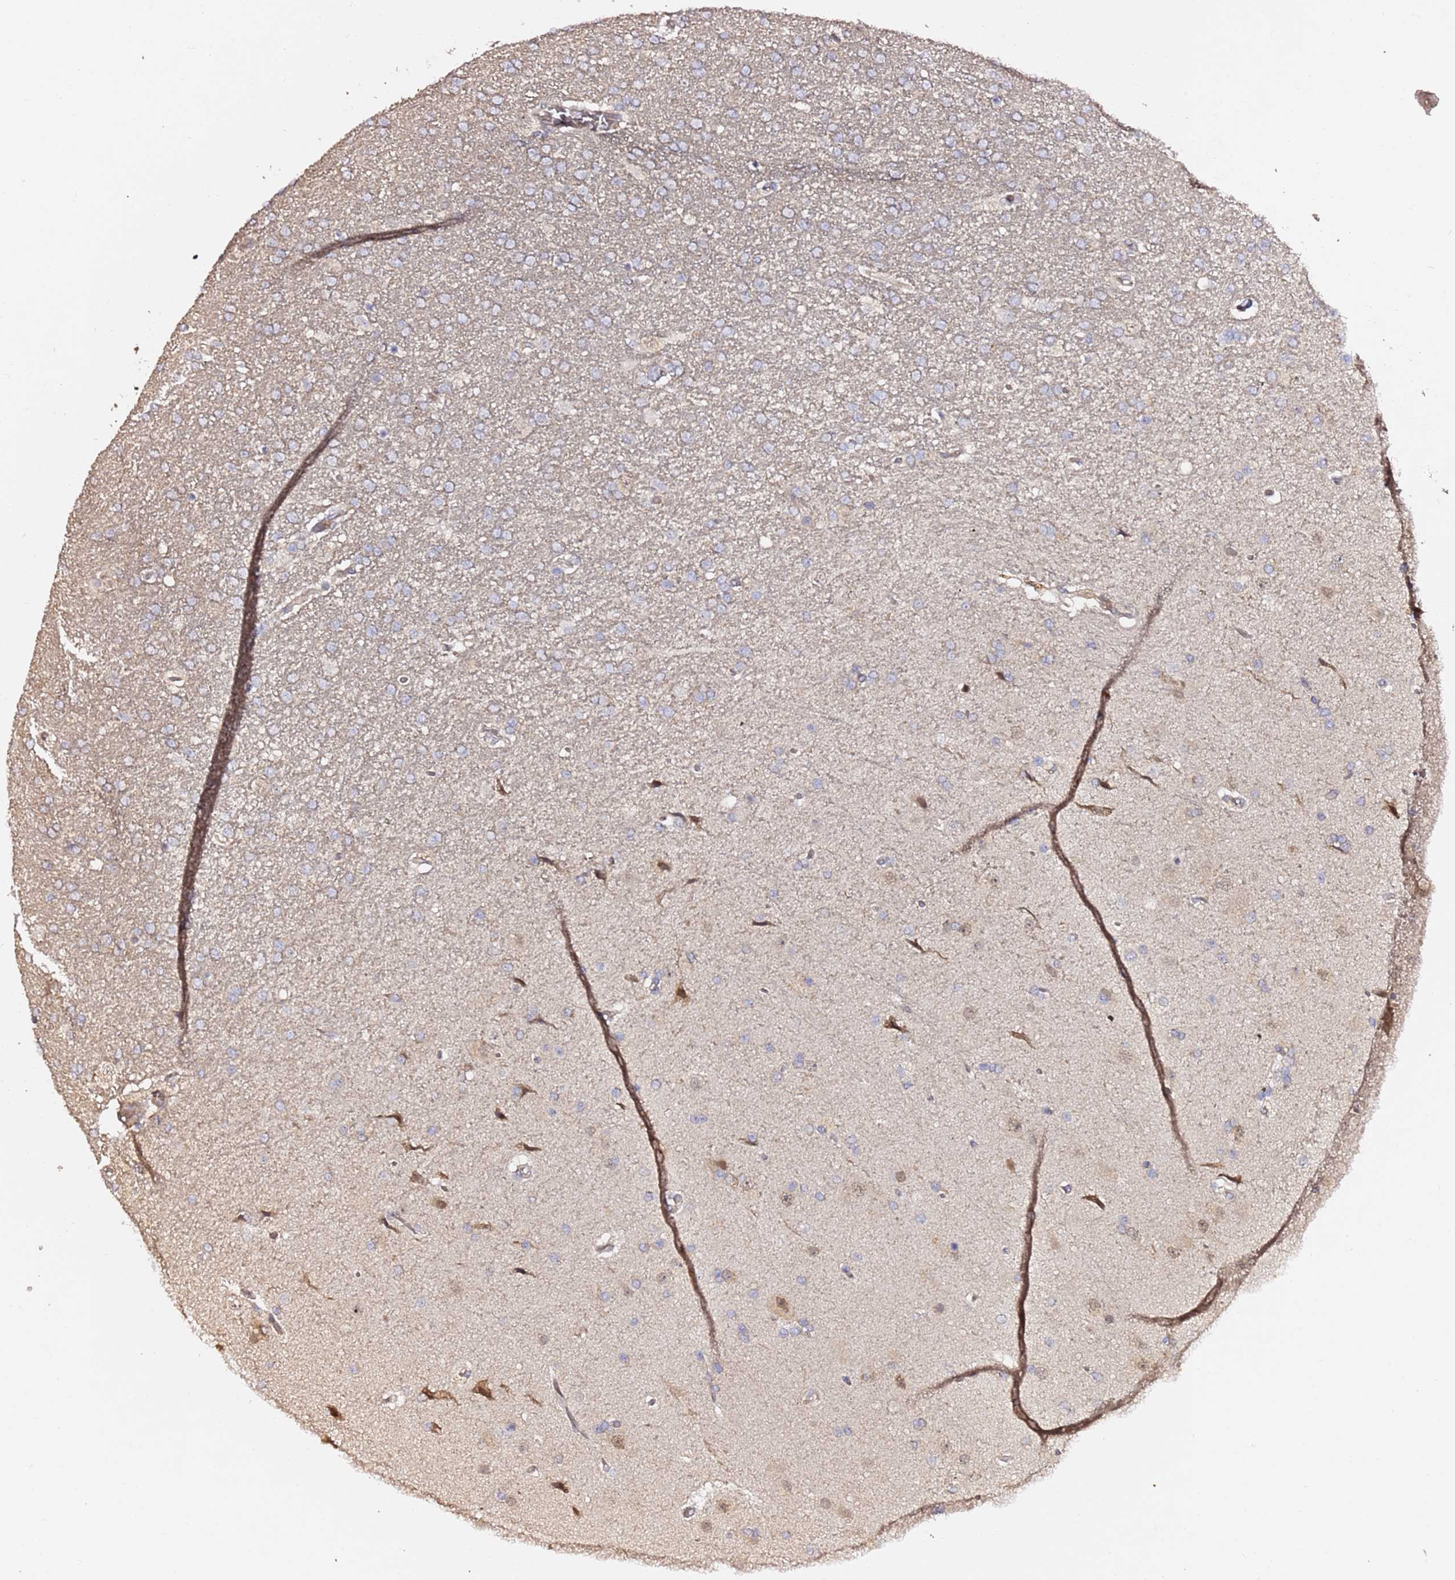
{"staining": {"intensity": "negative", "quantity": "none", "location": "none"}, "tissue": "glioma", "cell_type": "Tumor cells", "image_type": "cancer", "snomed": [{"axis": "morphology", "description": "Glioma, malignant, High grade"}, {"axis": "topography", "description": "Brain"}], "caption": "Tumor cells show no significant protein positivity in glioma. (DAB (3,3'-diaminobenzidine) immunohistochemistry visualized using brightfield microscopy, high magnification).", "gene": "HSD17B7", "patient": {"sex": "male", "age": 72}}